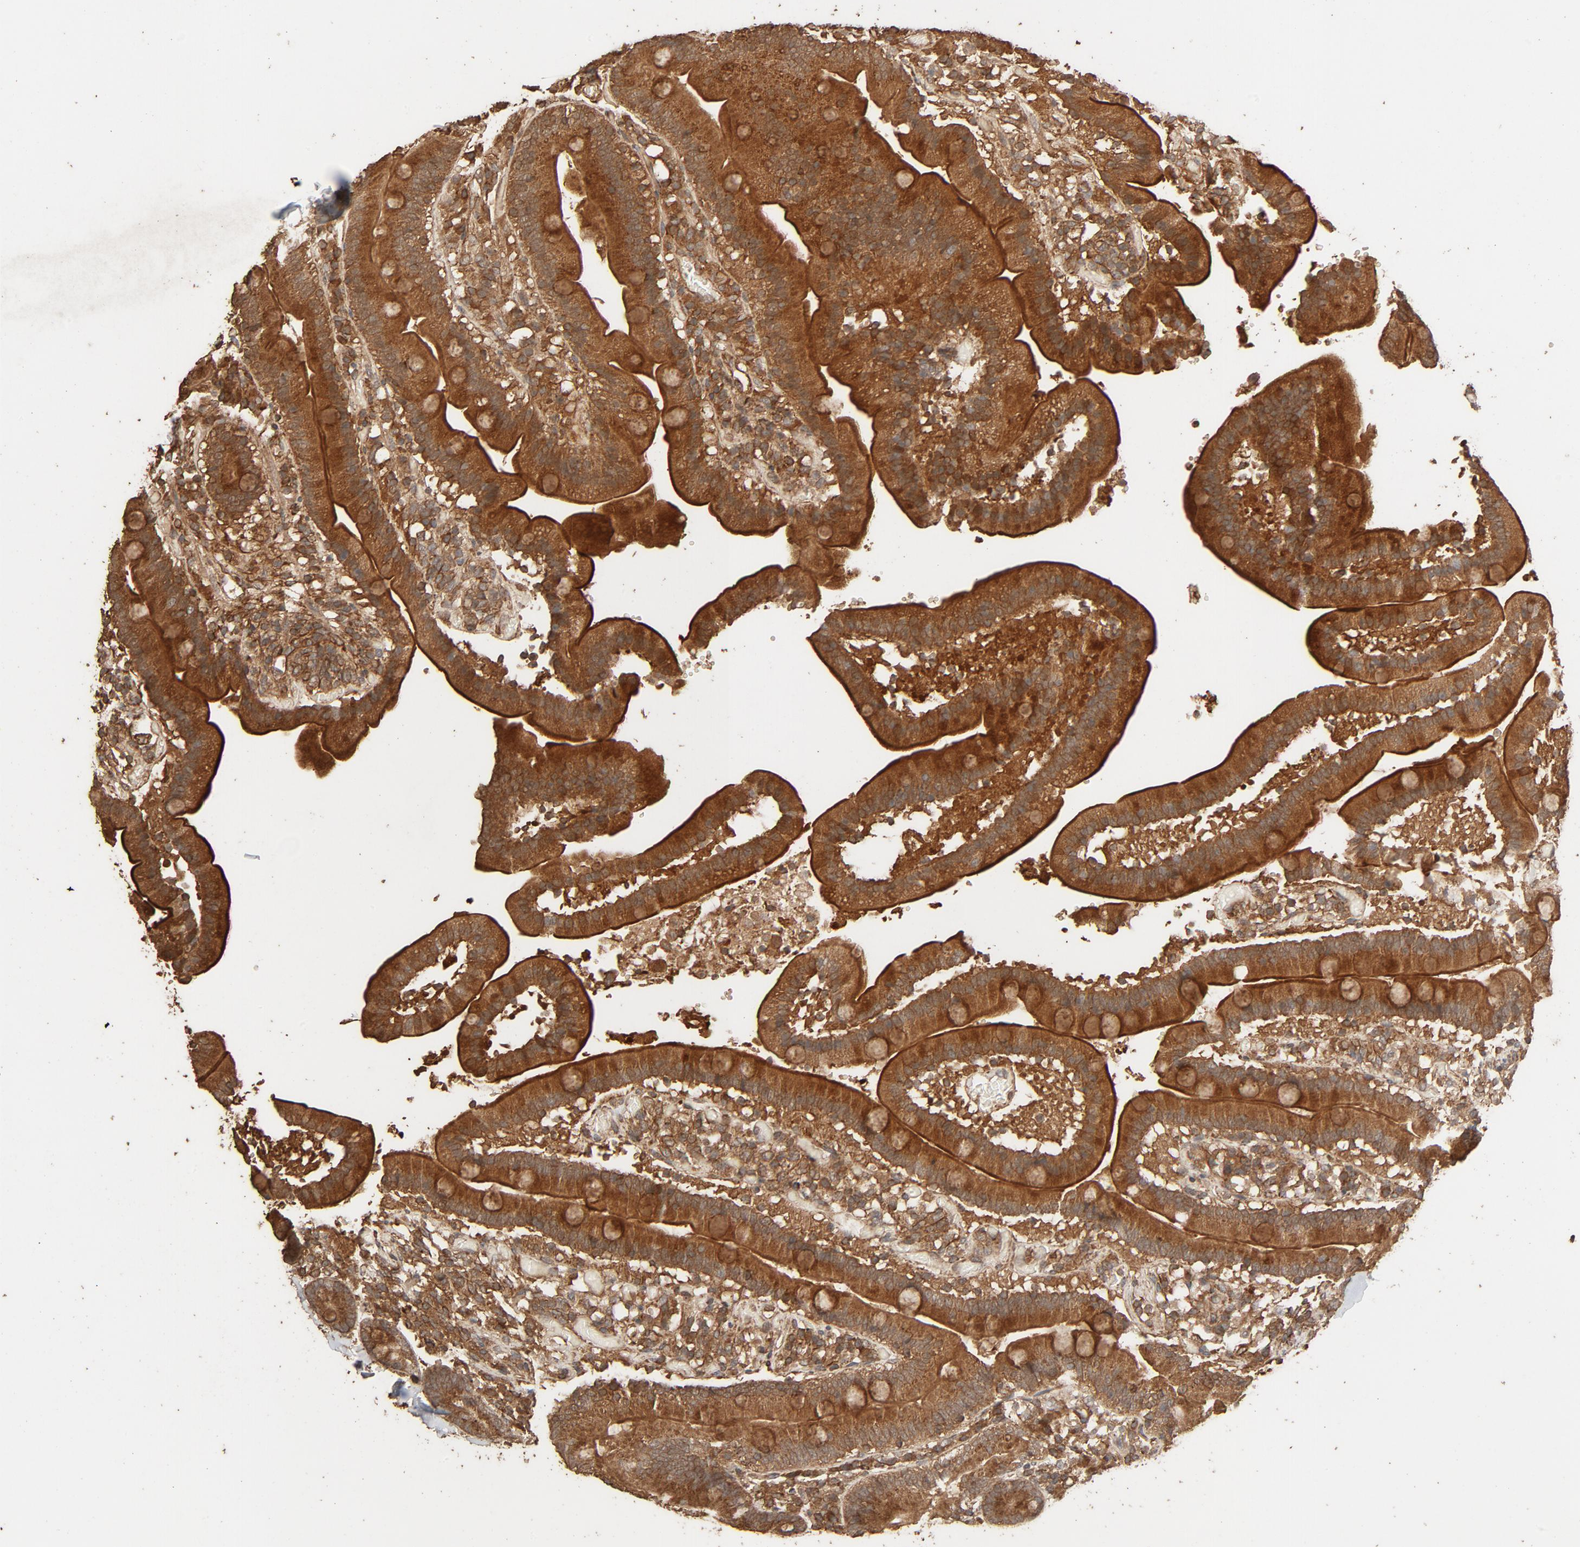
{"staining": {"intensity": "strong", "quantity": "25%-75%", "location": "cytoplasmic/membranous"}, "tissue": "duodenum", "cell_type": "Glandular cells", "image_type": "normal", "snomed": [{"axis": "morphology", "description": "Normal tissue, NOS"}, {"axis": "topography", "description": "Duodenum"}], "caption": "Strong cytoplasmic/membranous protein expression is appreciated in approximately 25%-75% of glandular cells in duodenum. The protein of interest is stained brown, and the nuclei are stained in blue (DAB (3,3'-diaminobenzidine) IHC with brightfield microscopy, high magnification).", "gene": "RPS6KA6", "patient": {"sex": "male", "age": 66}}